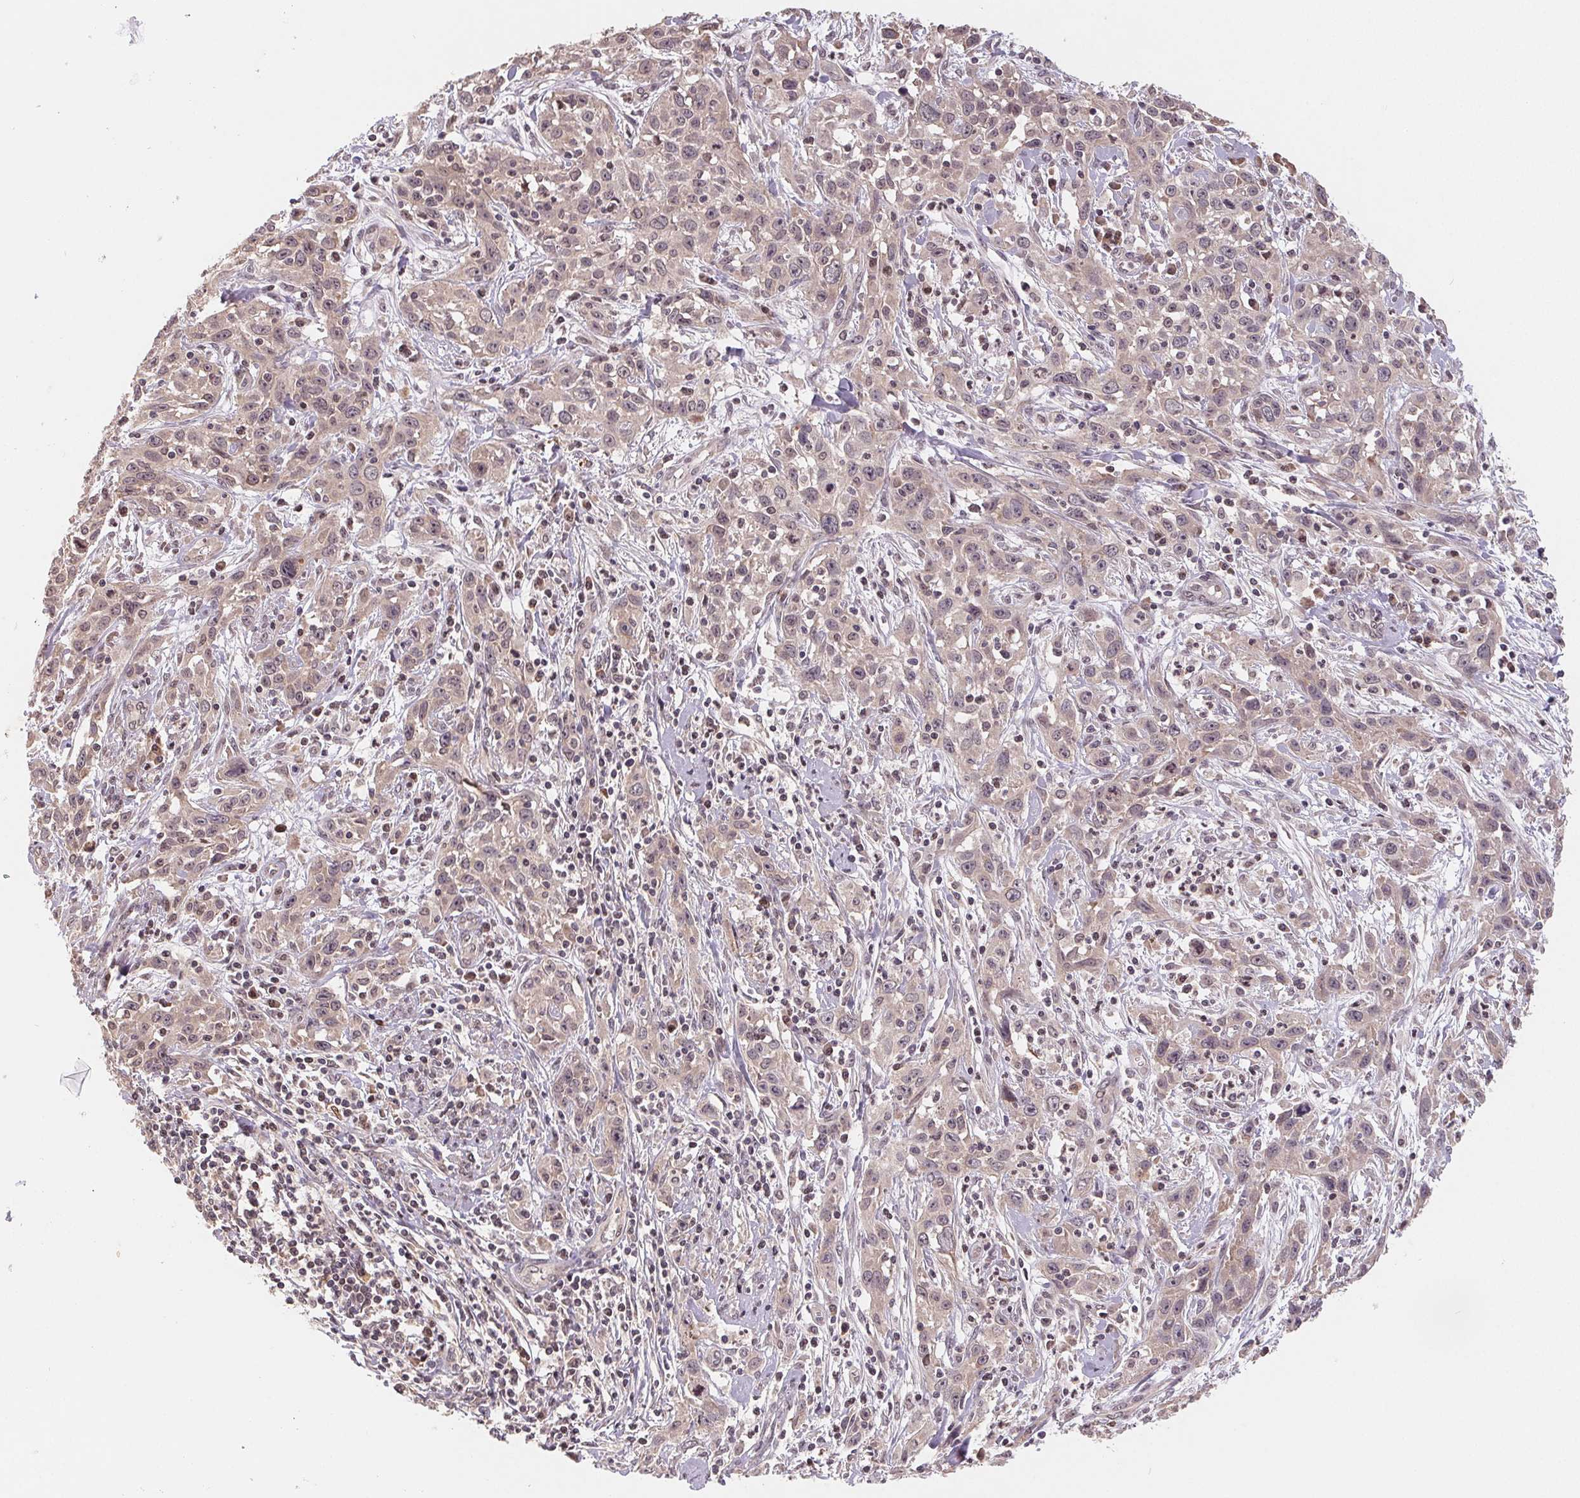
{"staining": {"intensity": "negative", "quantity": "none", "location": "none"}, "tissue": "cervical cancer", "cell_type": "Tumor cells", "image_type": "cancer", "snomed": [{"axis": "morphology", "description": "Squamous cell carcinoma, NOS"}, {"axis": "topography", "description": "Cervix"}], "caption": "There is no significant positivity in tumor cells of cervical cancer (squamous cell carcinoma).", "gene": "HMGN3", "patient": {"sex": "female", "age": 38}}